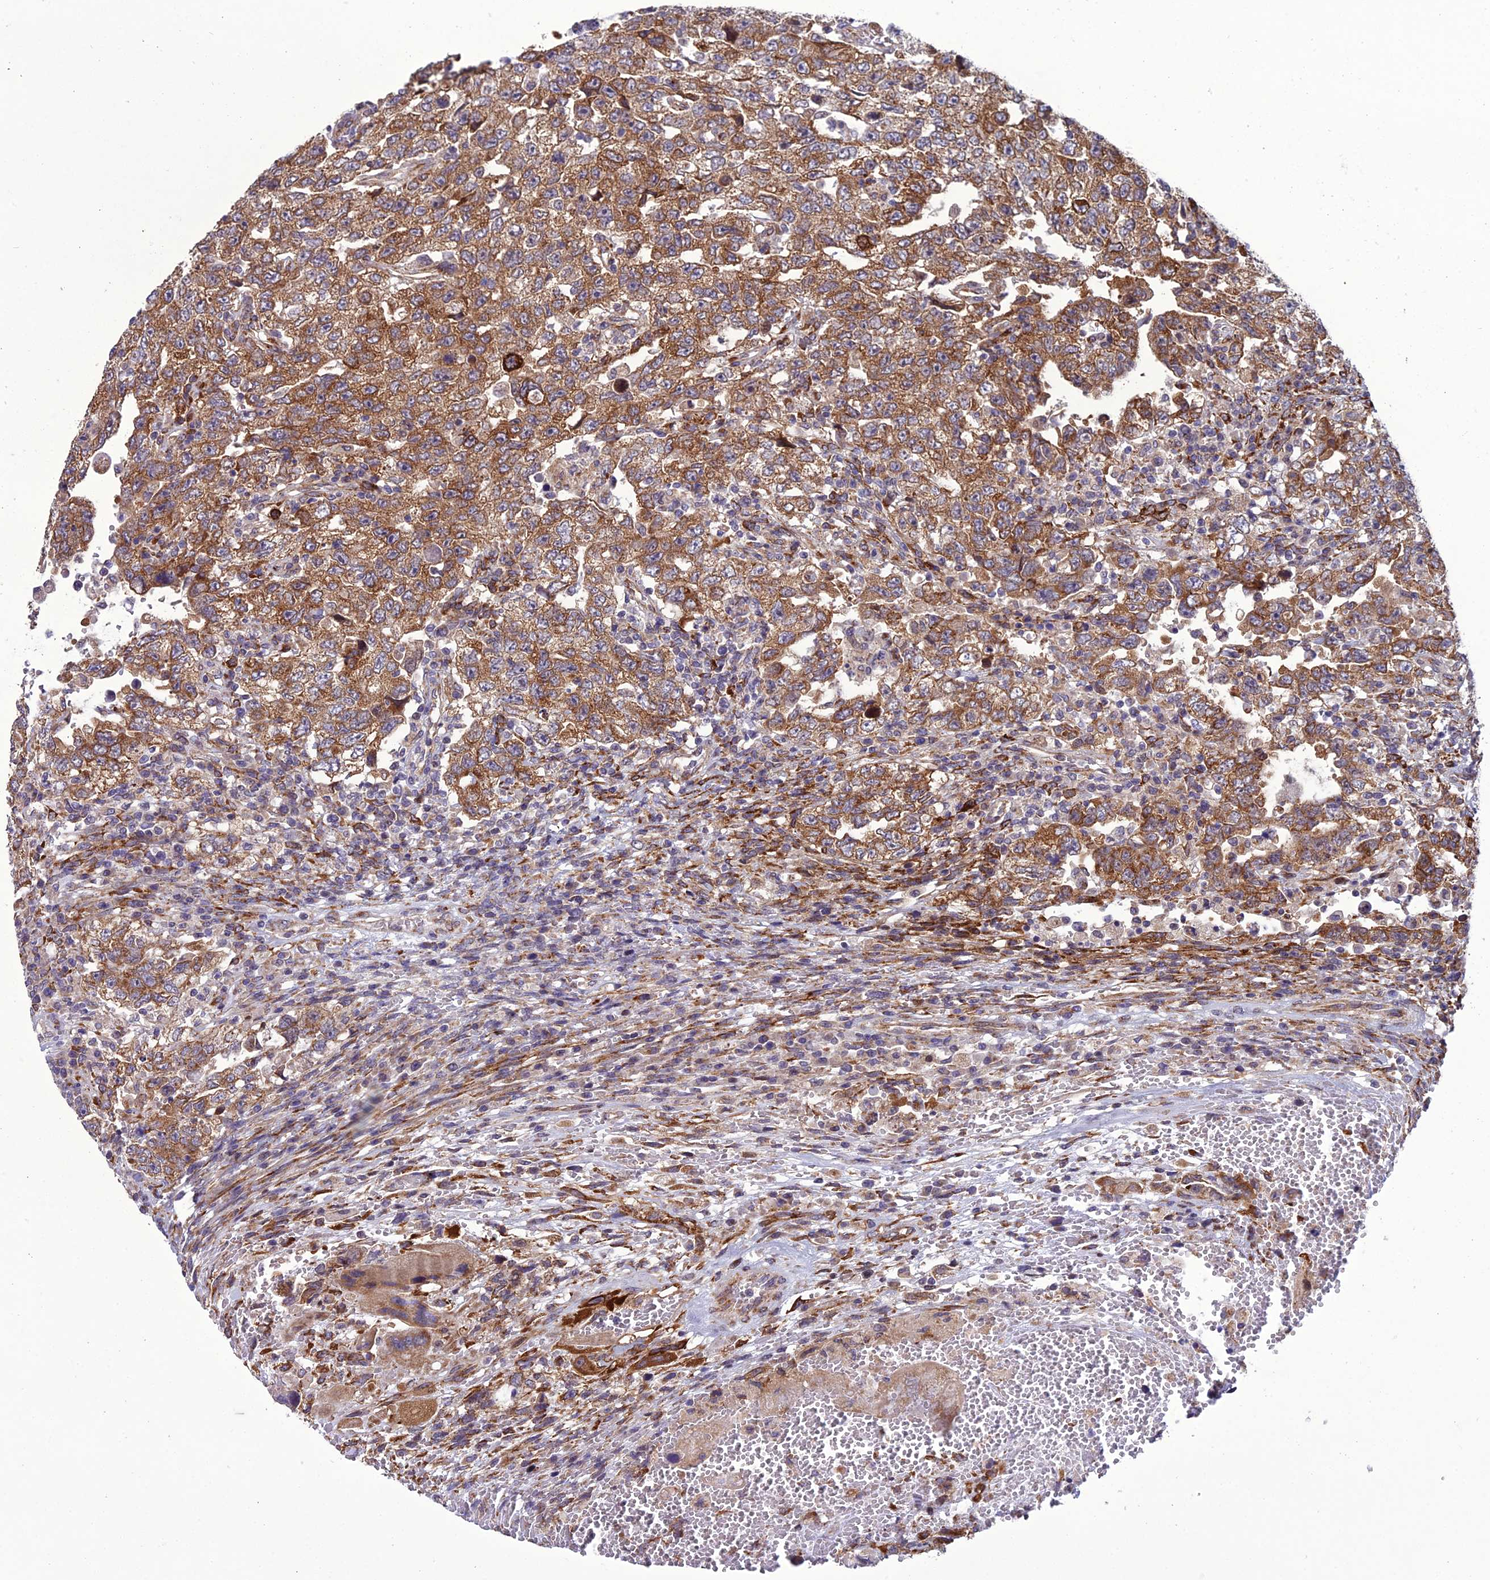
{"staining": {"intensity": "moderate", "quantity": ">75%", "location": "cytoplasmic/membranous"}, "tissue": "testis cancer", "cell_type": "Tumor cells", "image_type": "cancer", "snomed": [{"axis": "morphology", "description": "Carcinoma, Embryonal, NOS"}, {"axis": "topography", "description": "Testis"}], "caption": "DAB immunohistochemical staining of human embryonal carcinoma (testis) demonstrates moderate cytoplasmic/membranous protein staining in about >75% of tumor cells.", "gene": "NODAL", "patient": {"sex": "male", "age": 26}}